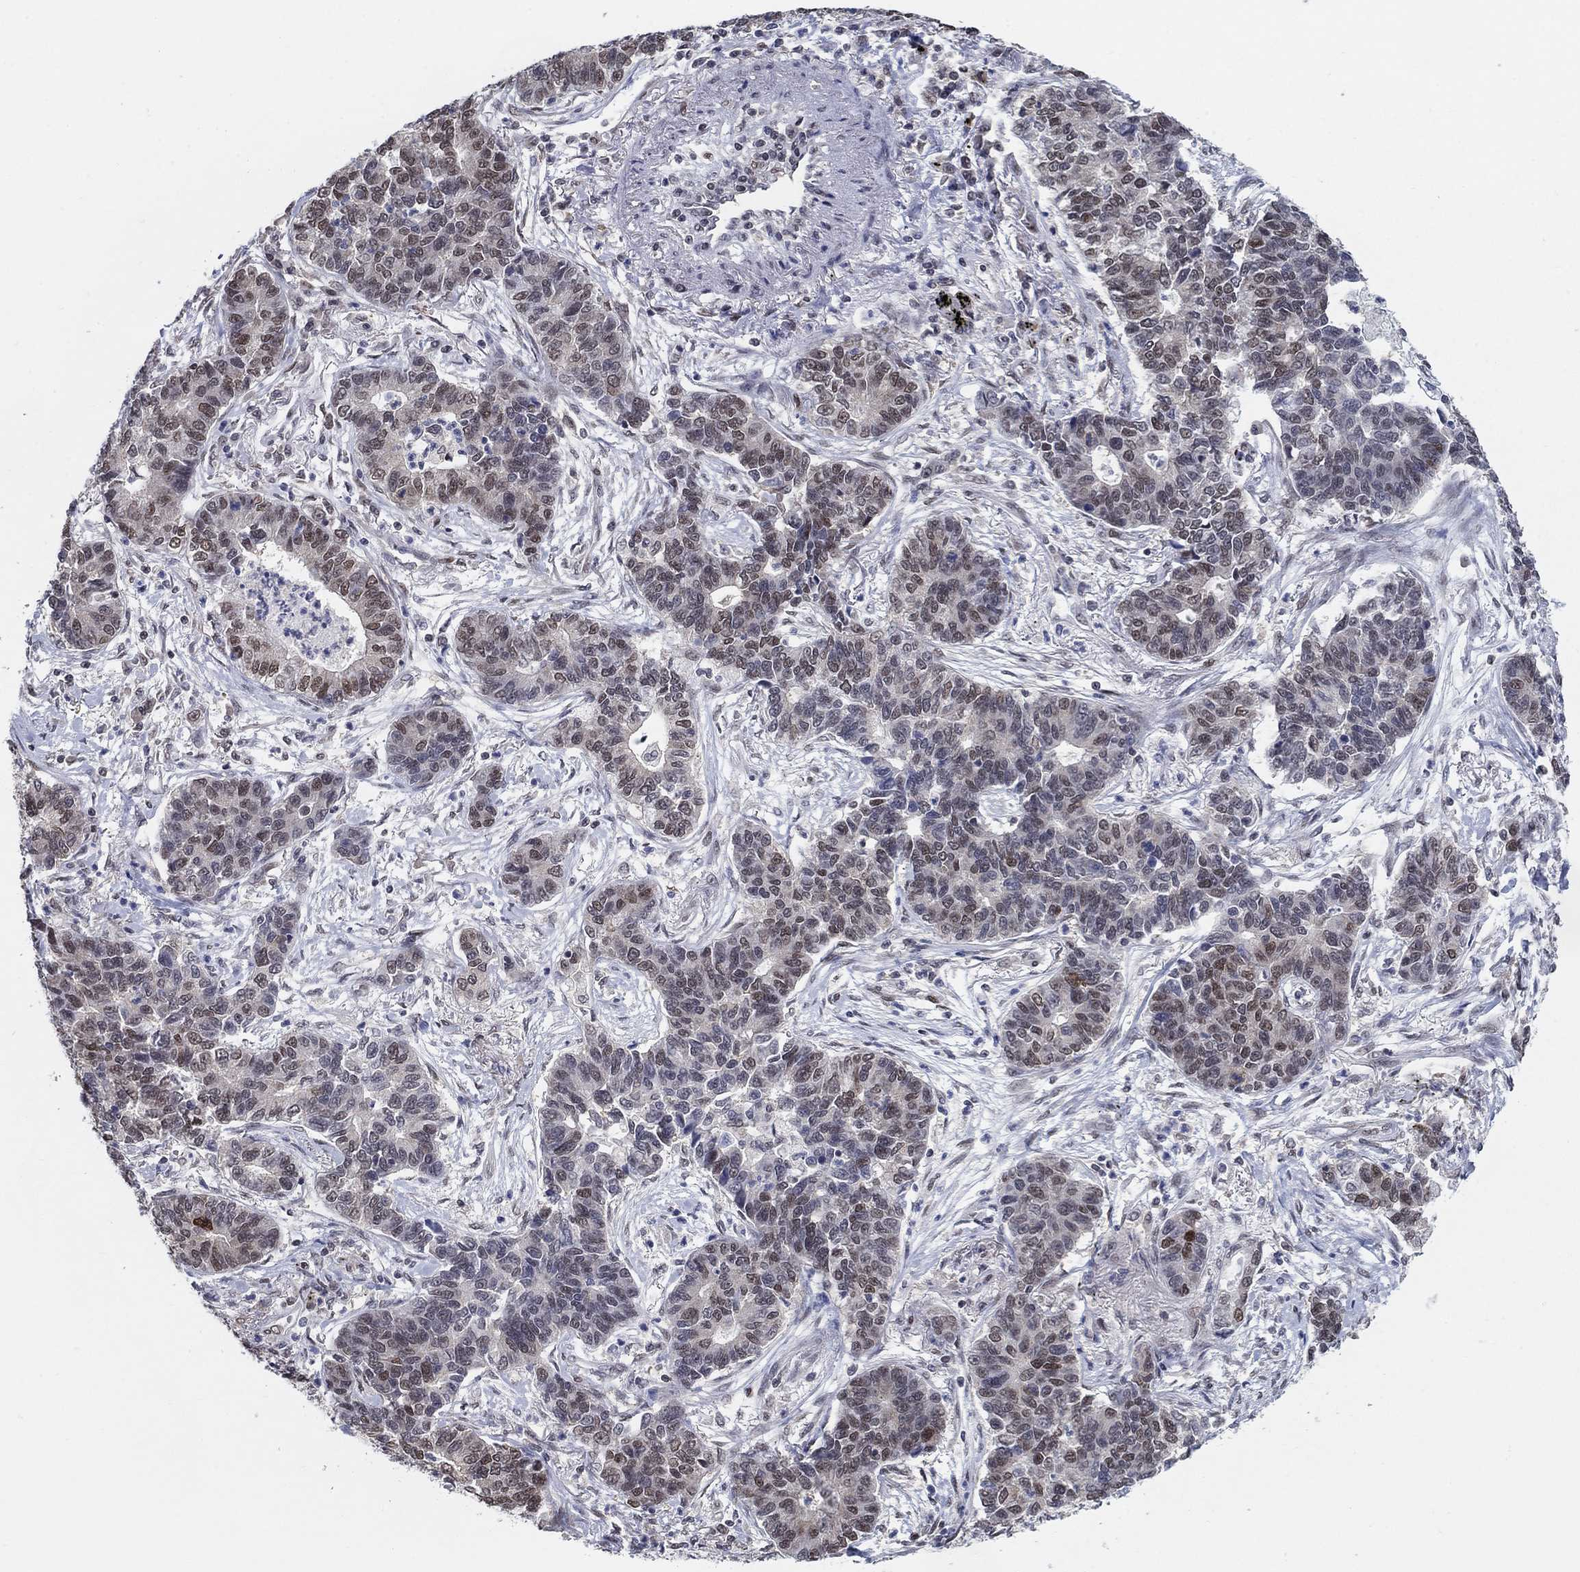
{"staining": {"intensity": "moderate", "quantity": ">75%", "location": "nuclear"}, "tissue": "lung cancer", "cell_type": "Tumor cells", "image_type": "cancer", "snomed": [{"axis": "morphology", "description": "Adenocarcinoma, NOS"}, {"axis": "topography", "description": "Lung"}], "caption": "Lung cancer stained for a protein displays moderate nuclear positivity in tumor cells.", "gene": "CENPE", "patient": {"sex": "female", "age": 57}}